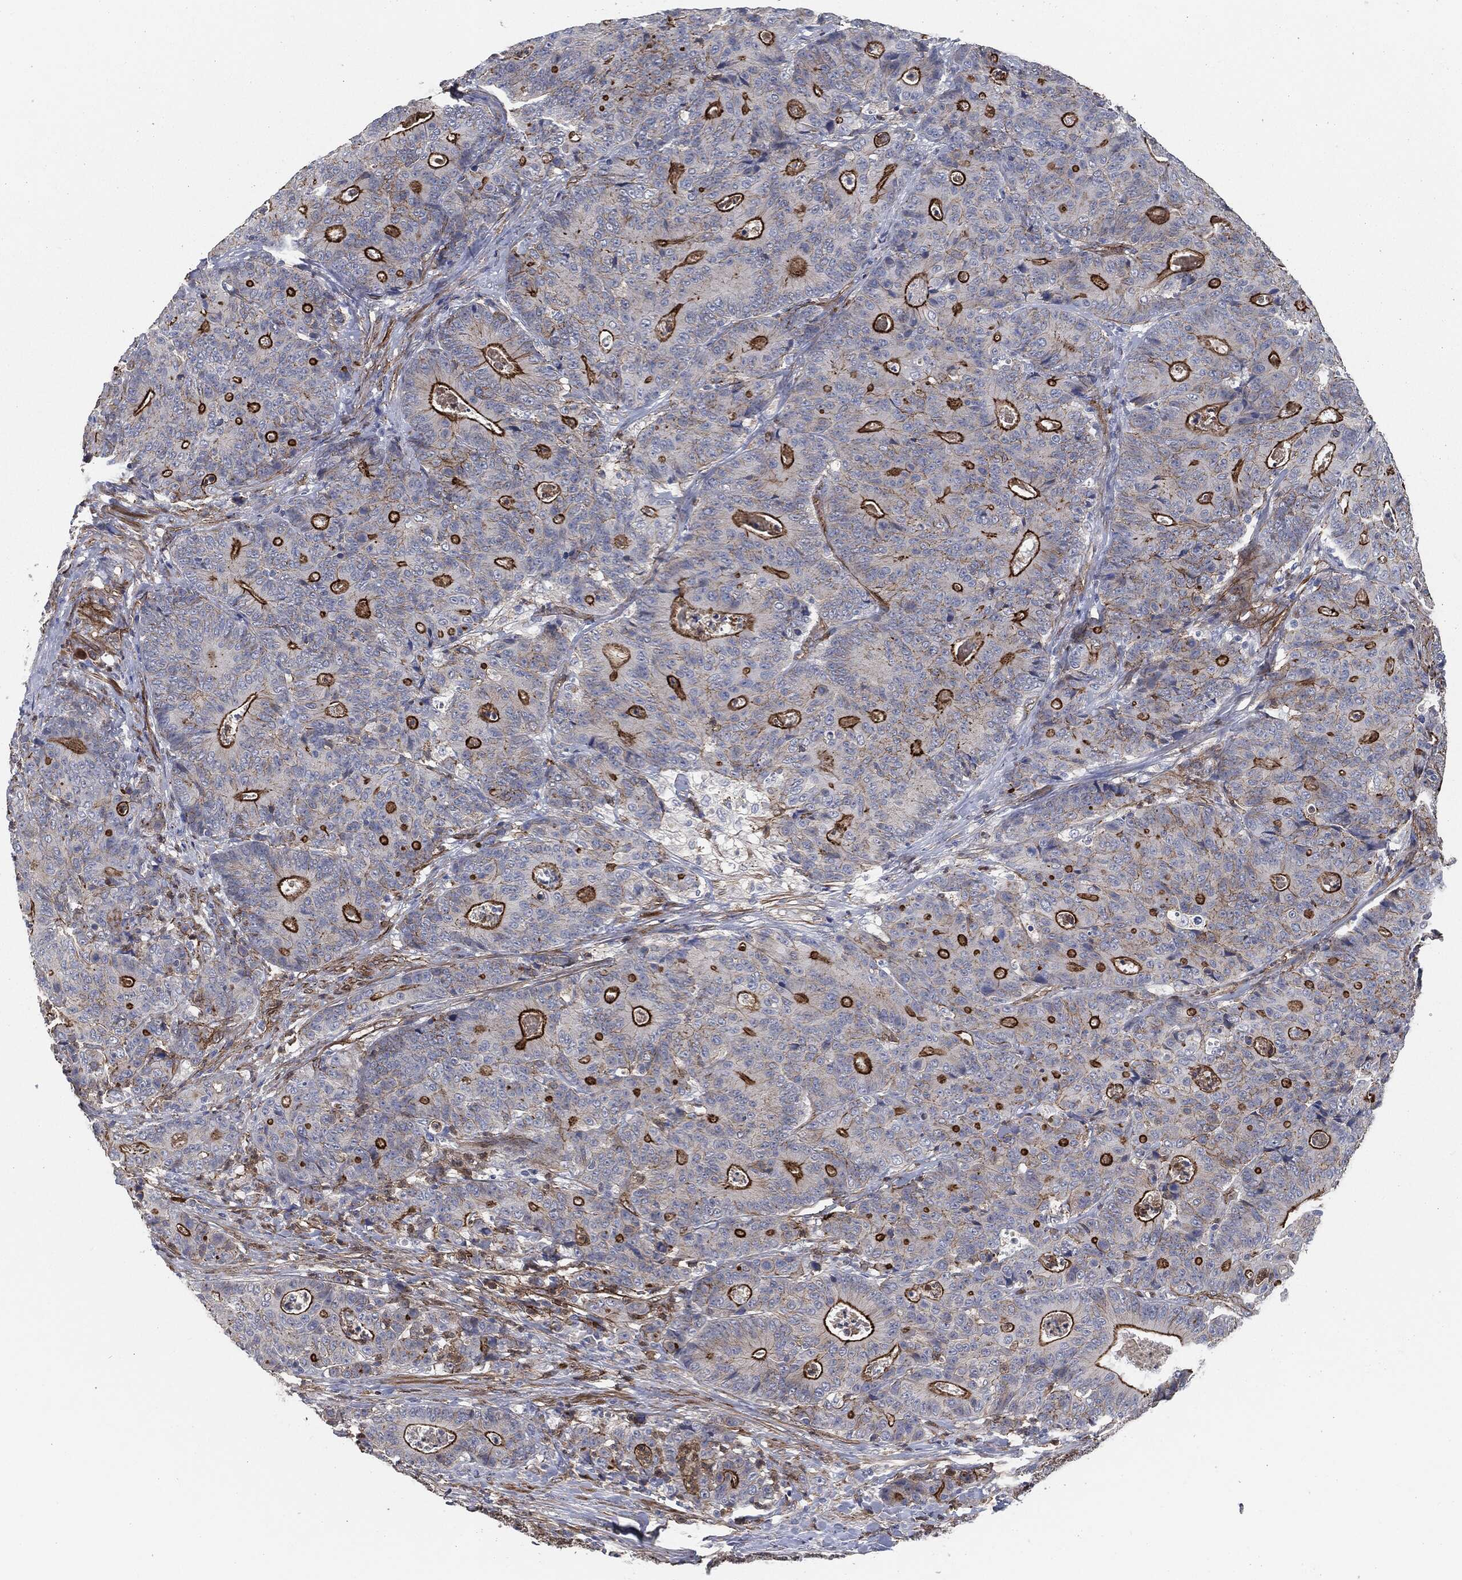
{"staining": {"intensity": "strong", "quantity": "25%-75%", "location": "cytoplasmic/membranous"}, "tissue": "colorectal cancer", "cell_type": "Tumor cells", "image_type": "cancer", "snomed": [{"axis": "morphology", "description": "Adenocarcinoma, NOS"}, {"axis": "topography", "description": "Colon"}], "caption": "Immunohistochemical staining of human colorectal adenocarcinoma displays strong cytoplasmic/membranous protein staining in about 25%-75% of tumor cells.", "gene": "SVIL", "patient": {"sex": "male", "age": 70}}